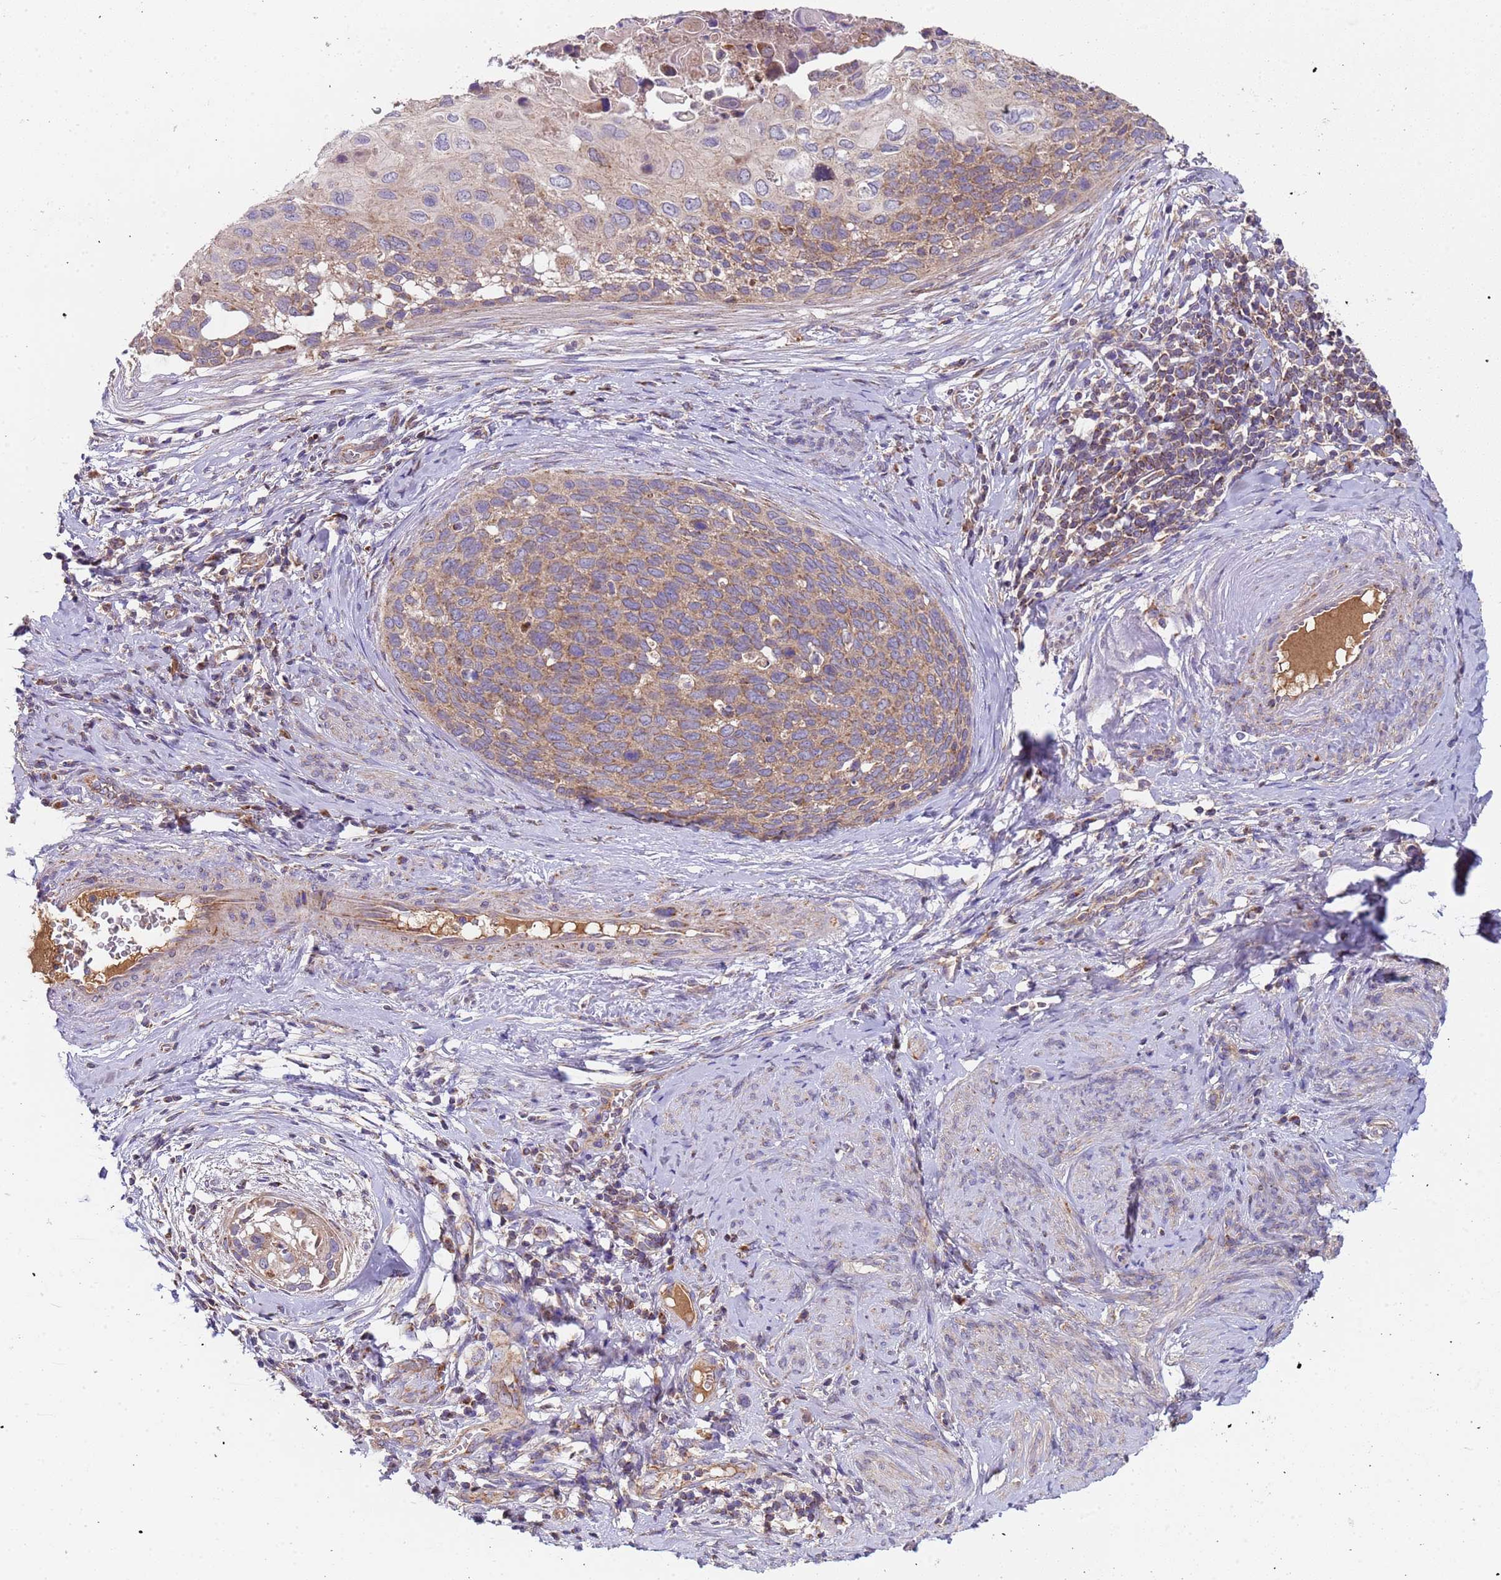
{"staining": {"intensity": "moderate", "quantity": ">75%", "location": "cytoplasmic/membranous"}, "tissue": "cervical cancer", "cell_type": "Tumor cells", "image_type": "cancer", "snomed": [{"axis": "morphology", "description": "Squamous cell carcinoma, NOS"}, {"axis": "topography", "description": "Cervix"}], "caption": "Tumor cells show moderate cytoplasmic/membranous expression in approximately >75% of cells in squamous cell carcinoma (cervical).", "gene": "TMEM126A", "patient": {"sex": "female", "age": 80}}